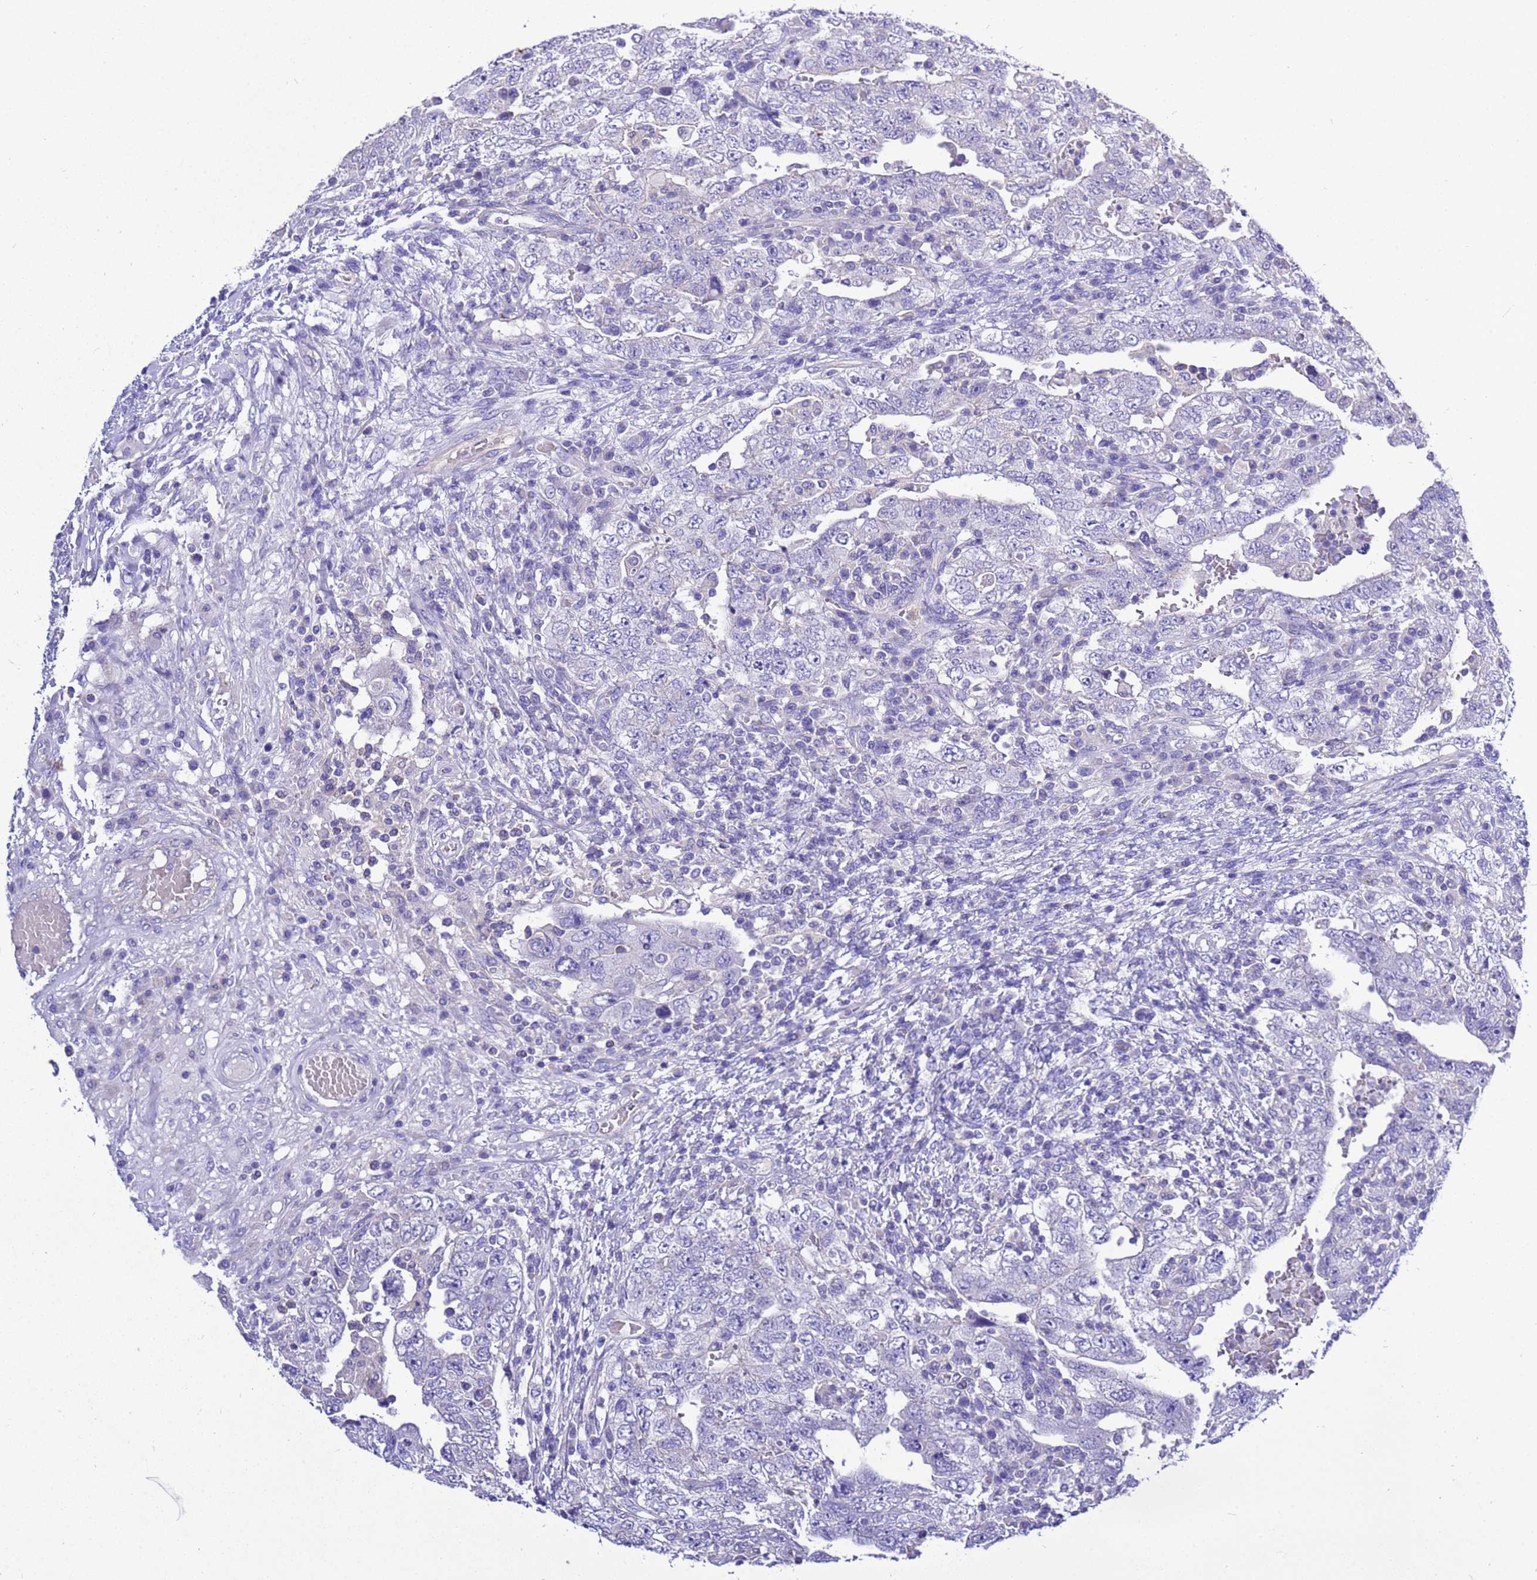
{"staining": {"intensity": "negative", "quantity": "none", "location": "none"}, "tissue": "testis cancer", "cell_type": "Tumor cells", "image_type": "cancer", "snomed": [{"axis": "morphology", "description": "Carcinoma, Embryonal, NOS"}, {"axis": "topography", "description": "Testis"}], "caption": "DAB (3,3'-diaminobenzidine) immunohistochemical staining of human testis cancer (embryonal carcinoma) exhibits no significant expression in tumor cells.", "gene": "KICS2", "patient": {"sex": "male", "age": 26}}